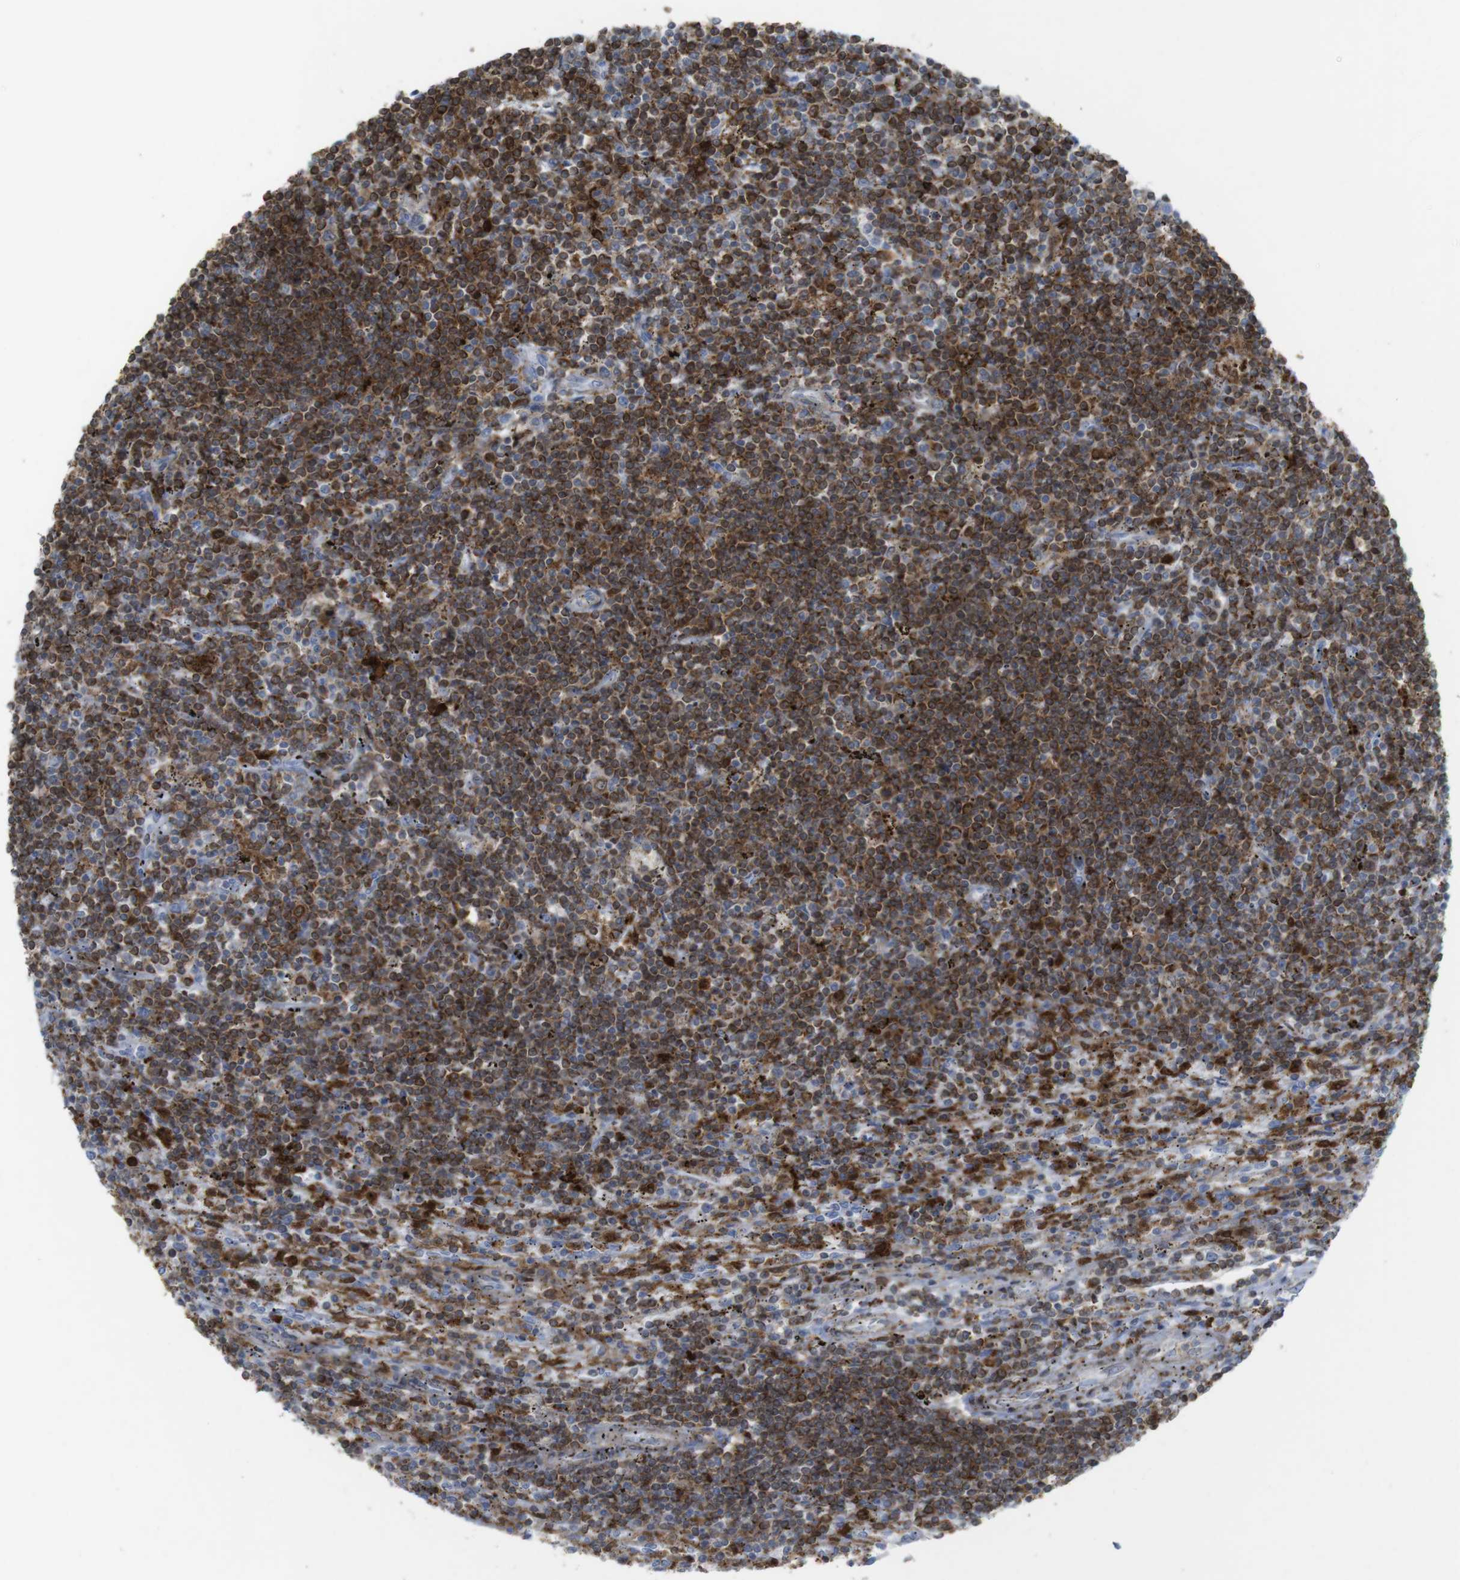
{"staining": {"intensity": "strong", "quantity": "25%-75%", "location": "cytoplasmic/membranous"}, "tissue": "lymphoma", "cell_type": "Tumor cells", "image_type": "cancer", "snomed": [{"axis": "morphology", "description": "Malignant lymphoma, non-Hodgkin's type, Low grade"}, {"axis": "topography", "description": "Spleen"}], "caption": "A brown stain shows strong cytoplasmic/membranous staining of a protein in low-grade malignant lymphoma, non-Hodgkin's type tumor cells.", "gene": "PRKCD", "patient": {"sex": "male", "age": 76}}